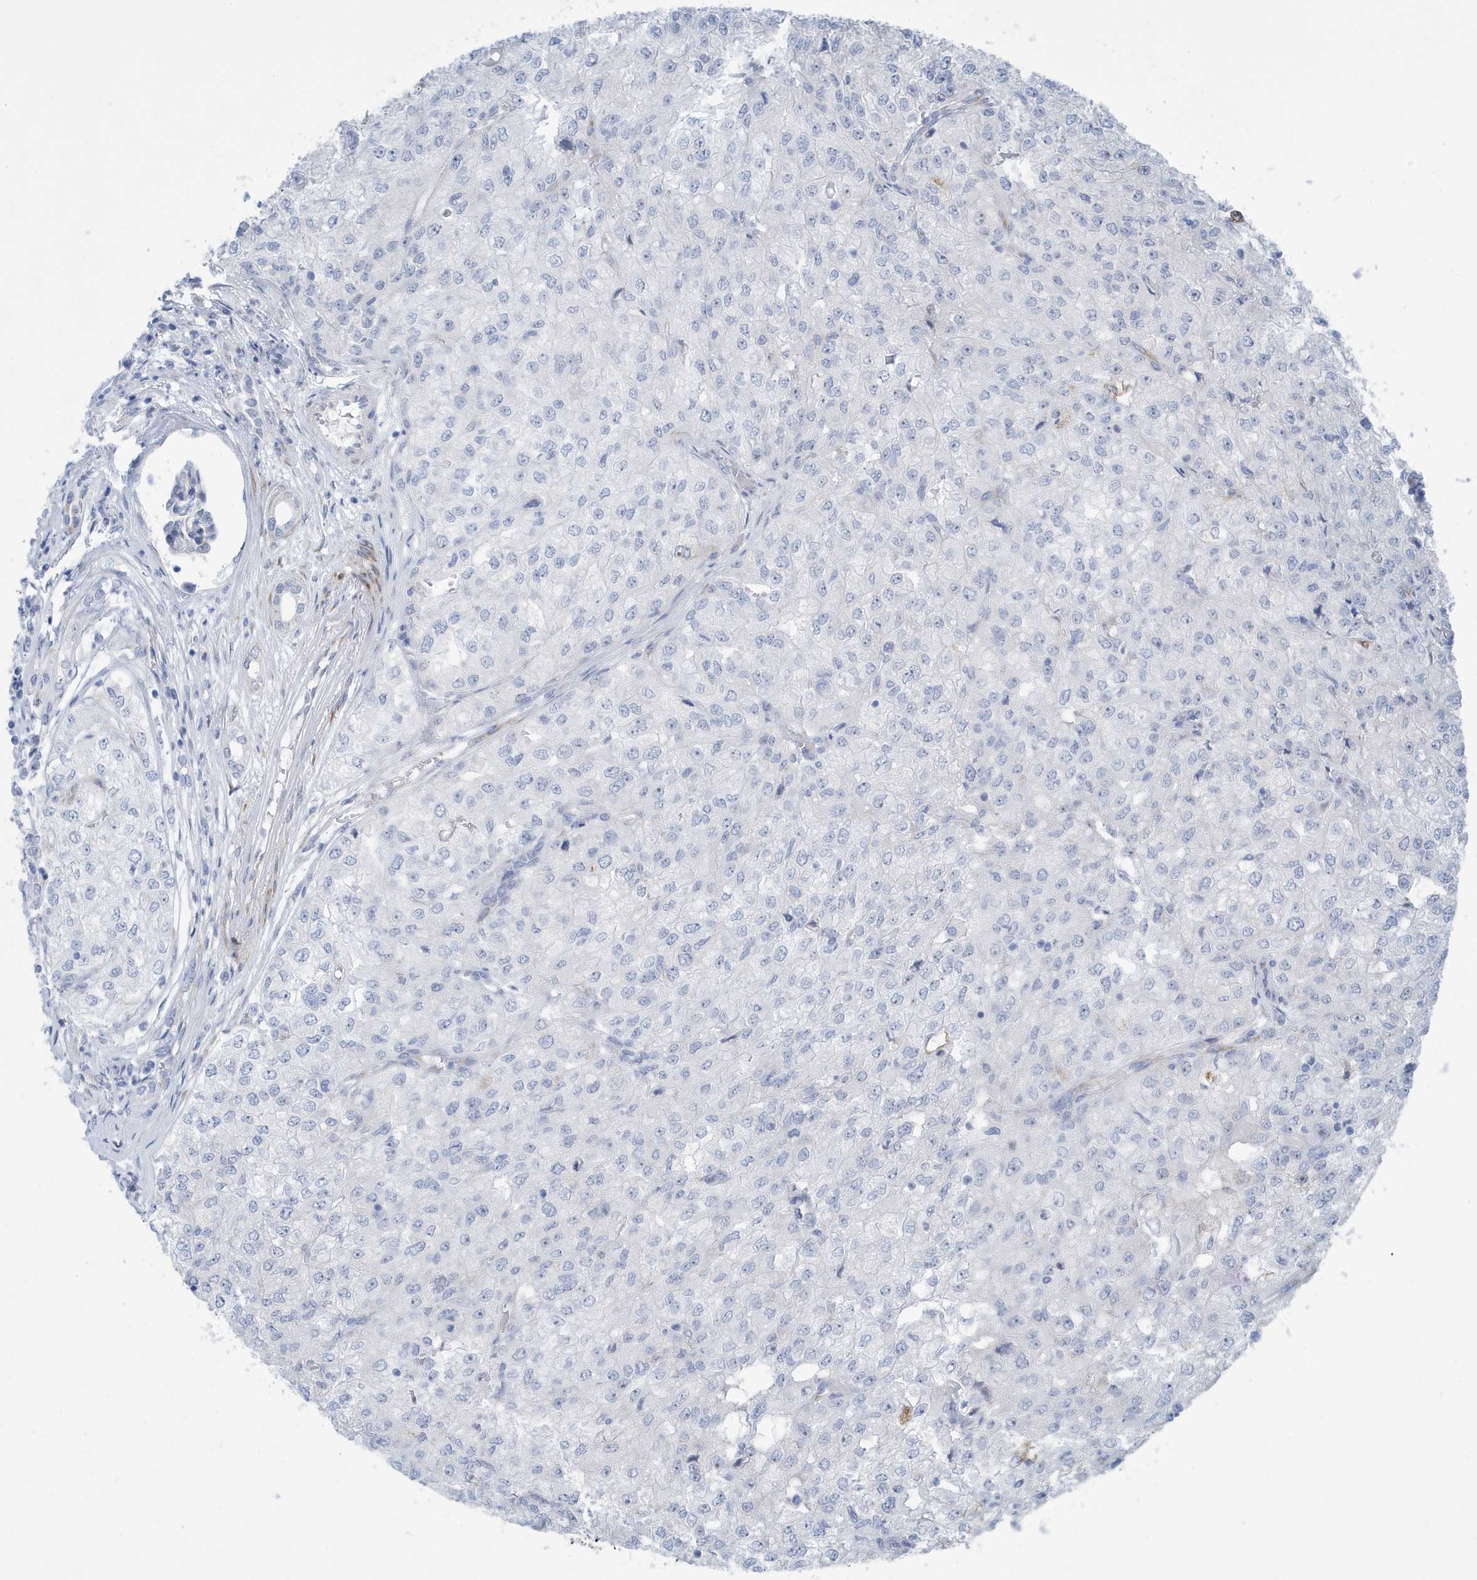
{"staining": {"intensity": "negative", "quantity": "none", "location": "none"}, "tissue": "renal cancer", "cell_type": "Tumor cells", "image_type": "cancer", "snomed": [{"axis": "morphology", "description": "Adenocarcinoma, NOS"}, {"axis": "topography", "description": "Kidney"}], "caption": "Renal adenocarcinoma stained for a protein using IHC demonstrates no expression tumor cells.", "gene": "SEMA3F", "patient": {"sex": "female", "age": 54}}